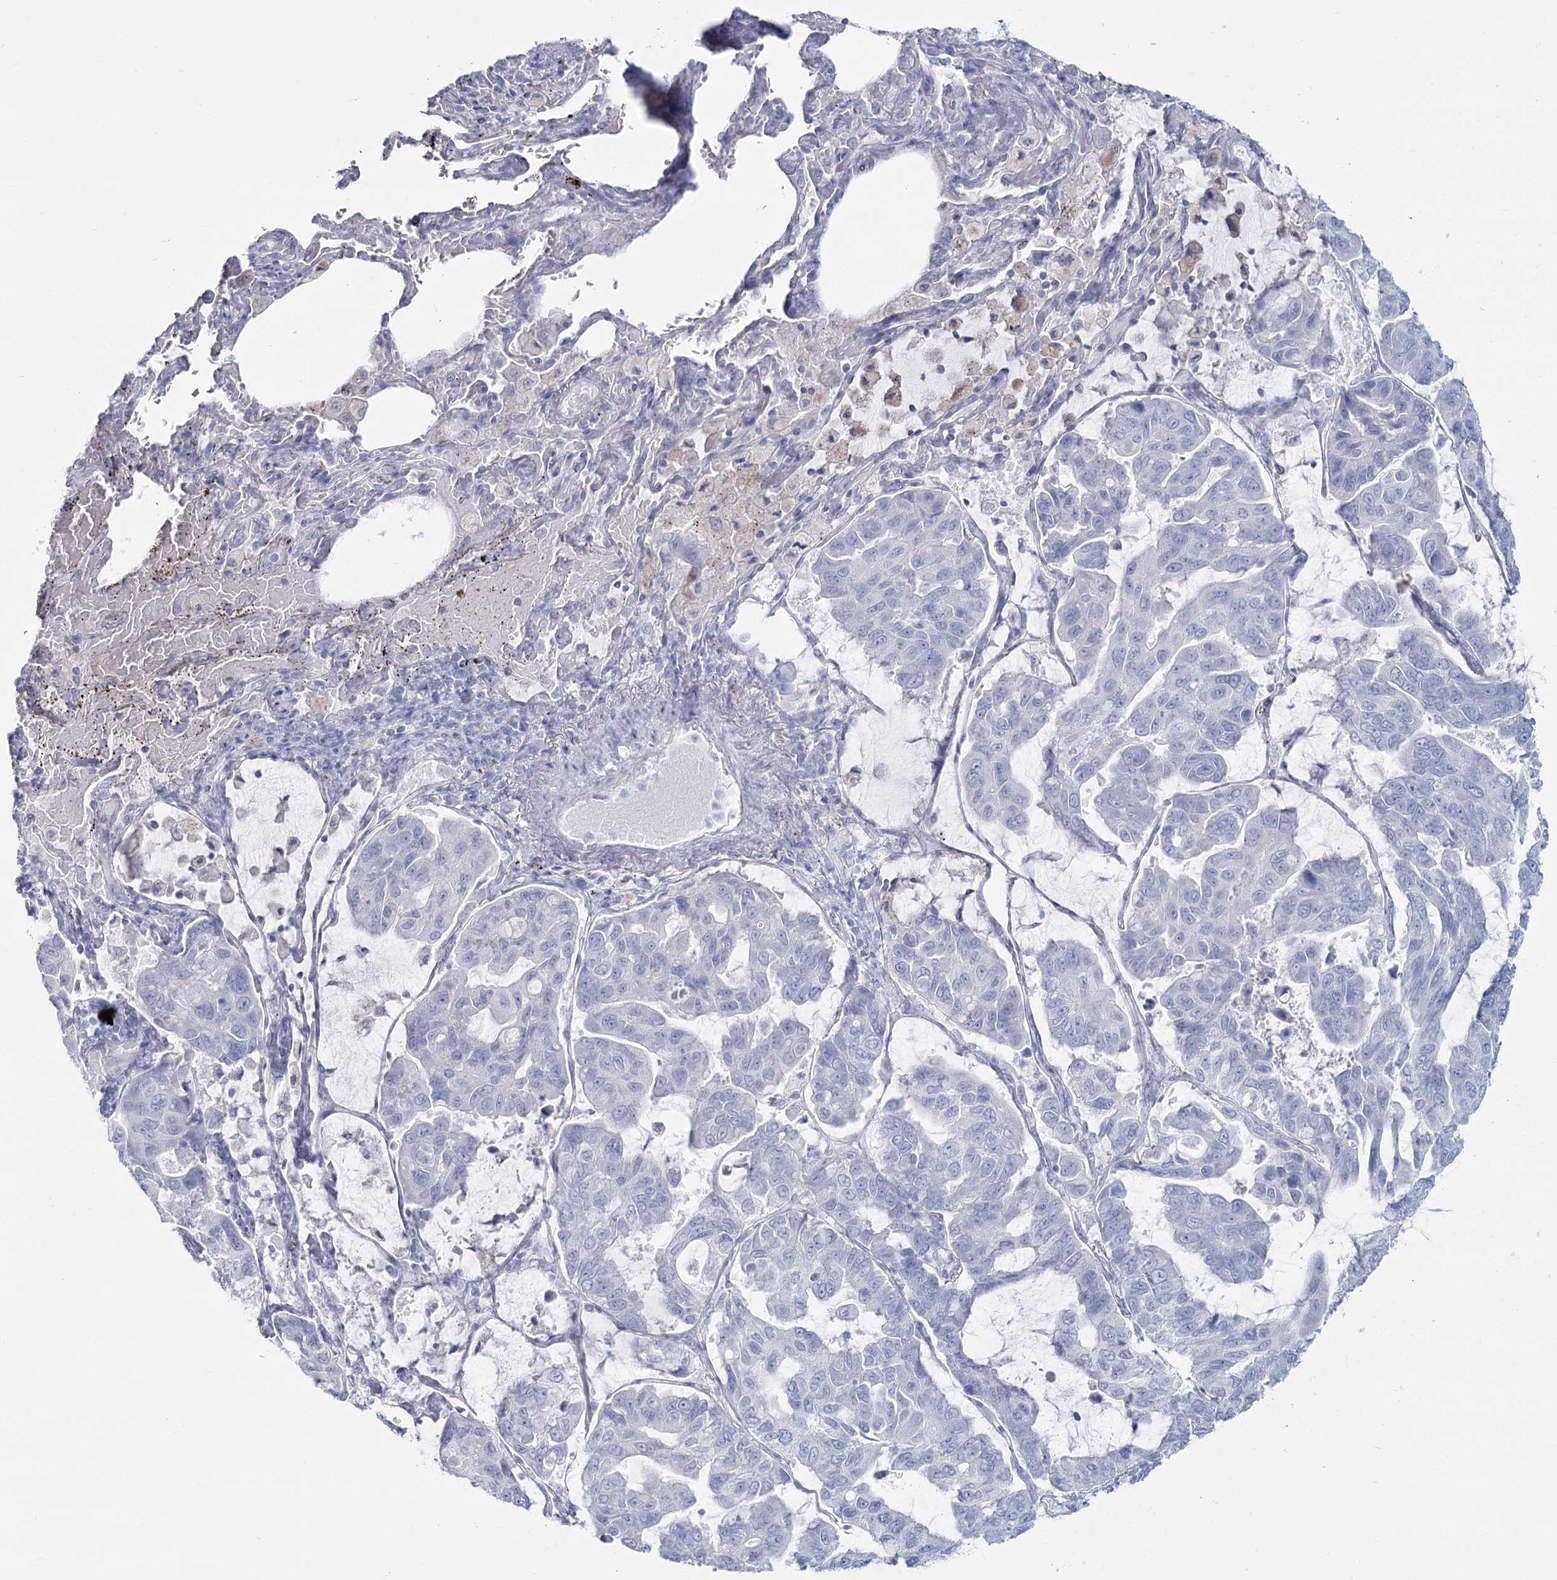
{"staining": {"intensity": "negative", "quantity": "none", "location": "none"}, "tissue": "lung cancer", "cell_type": "Tumor cells", "image_type": "cancer", "snomed": [{"axis": "morphology", "description": "Adenocarcinoma, NOS"}, {"axis": "topography", "description": "Lung"}], "caption": "Tumor cells are negative for protein expression in human lung cancer.", "gene": "SLC6A19", "patient": {"sex": "male", "age": 64}}